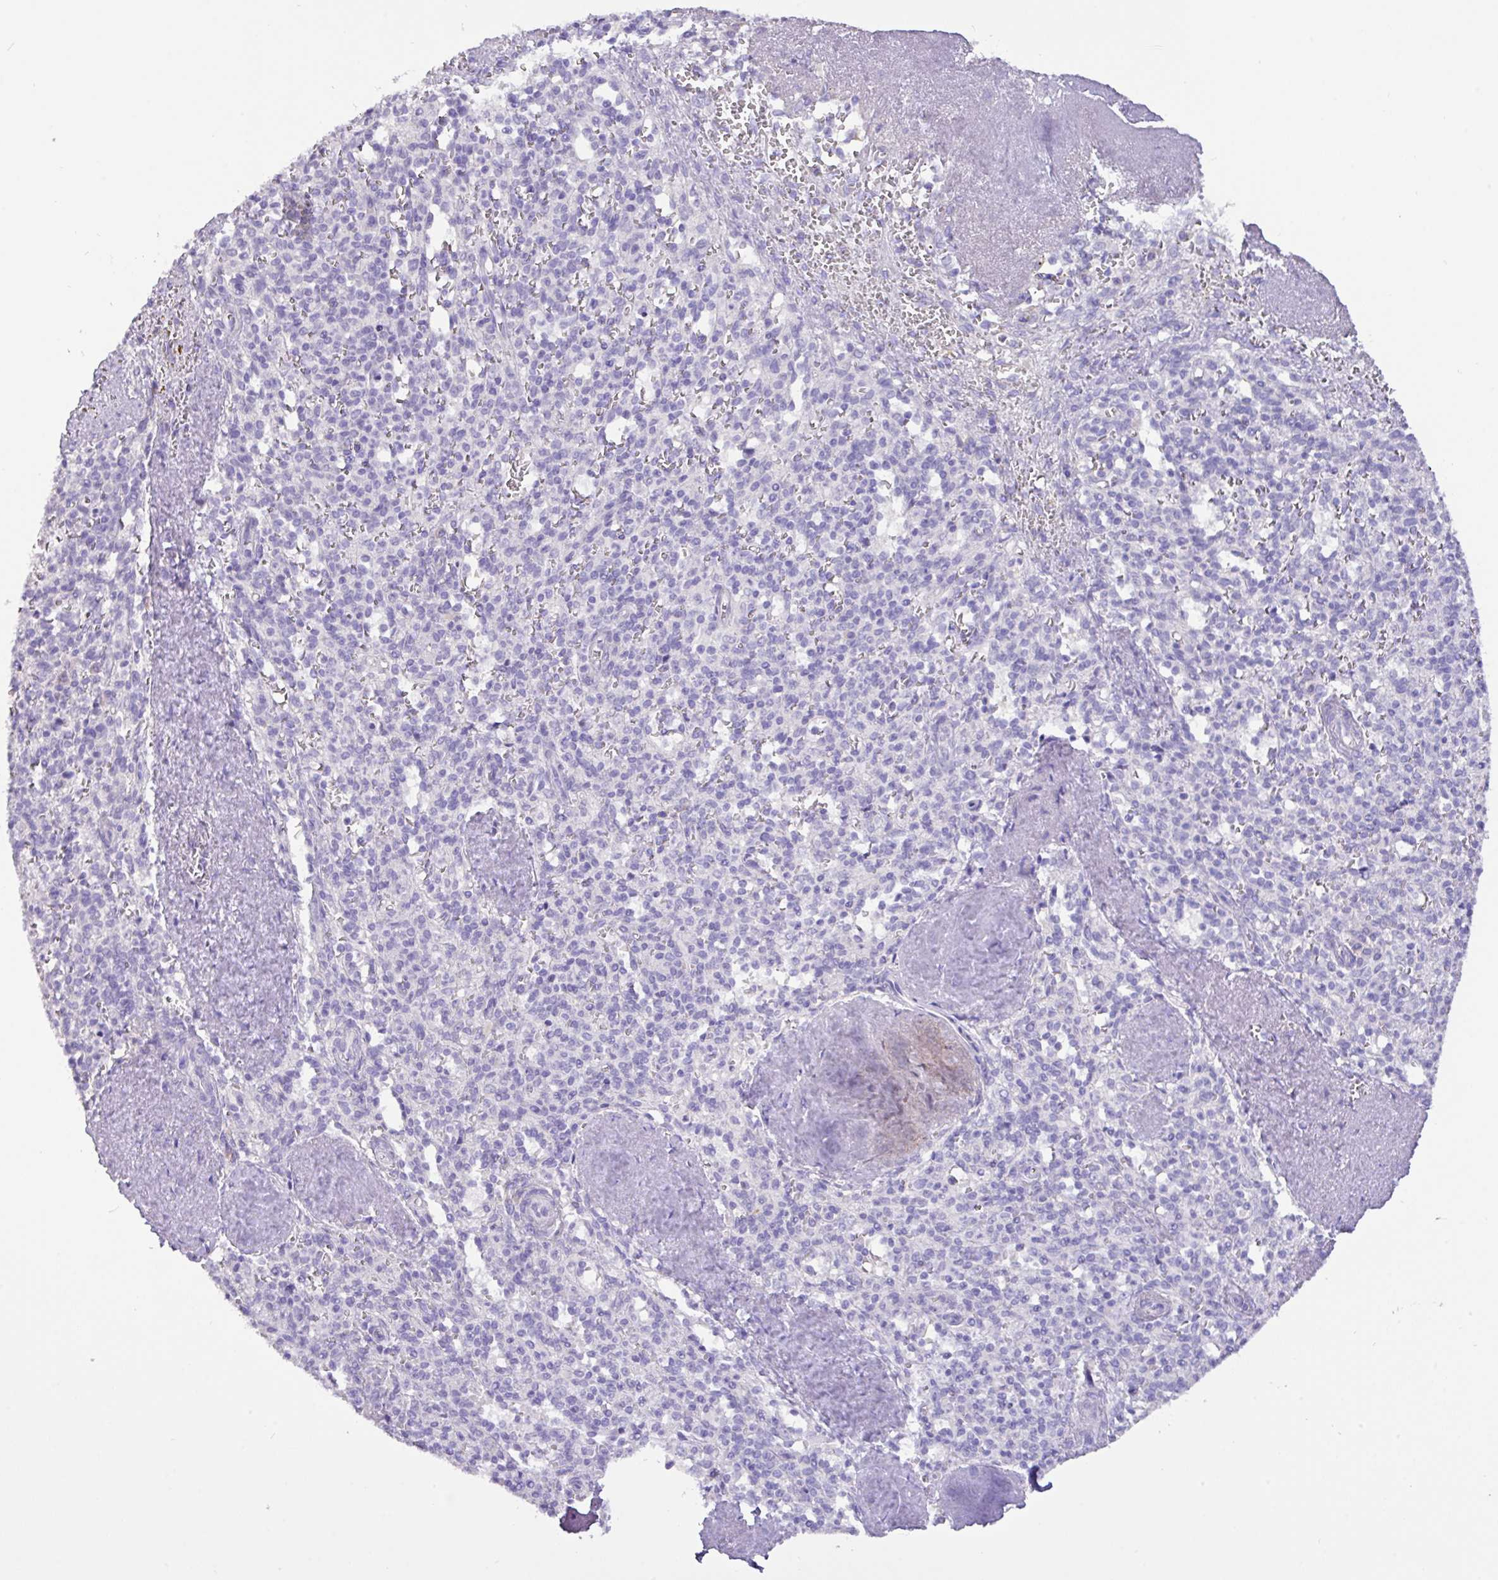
{"staining": {"intensity": "negative", "quantity": "none", "location": "none"}, "tissue": "spleen", "cell_type": "Cells in red pulp", "image_type": "normal", "snomed": [{"axis": "morphology", "description": "Normal tissue, NOS"}, {"axis": "topography", "description": "Spleen"}], "caption": "DAB (3,3'-diaminobenzidine) immunohistochemical staining of unremarkable spleen displays no significant staining in cells in red pulp.", "gene": "EPCAM", "patient": {"sex": "female", "age": 70}}